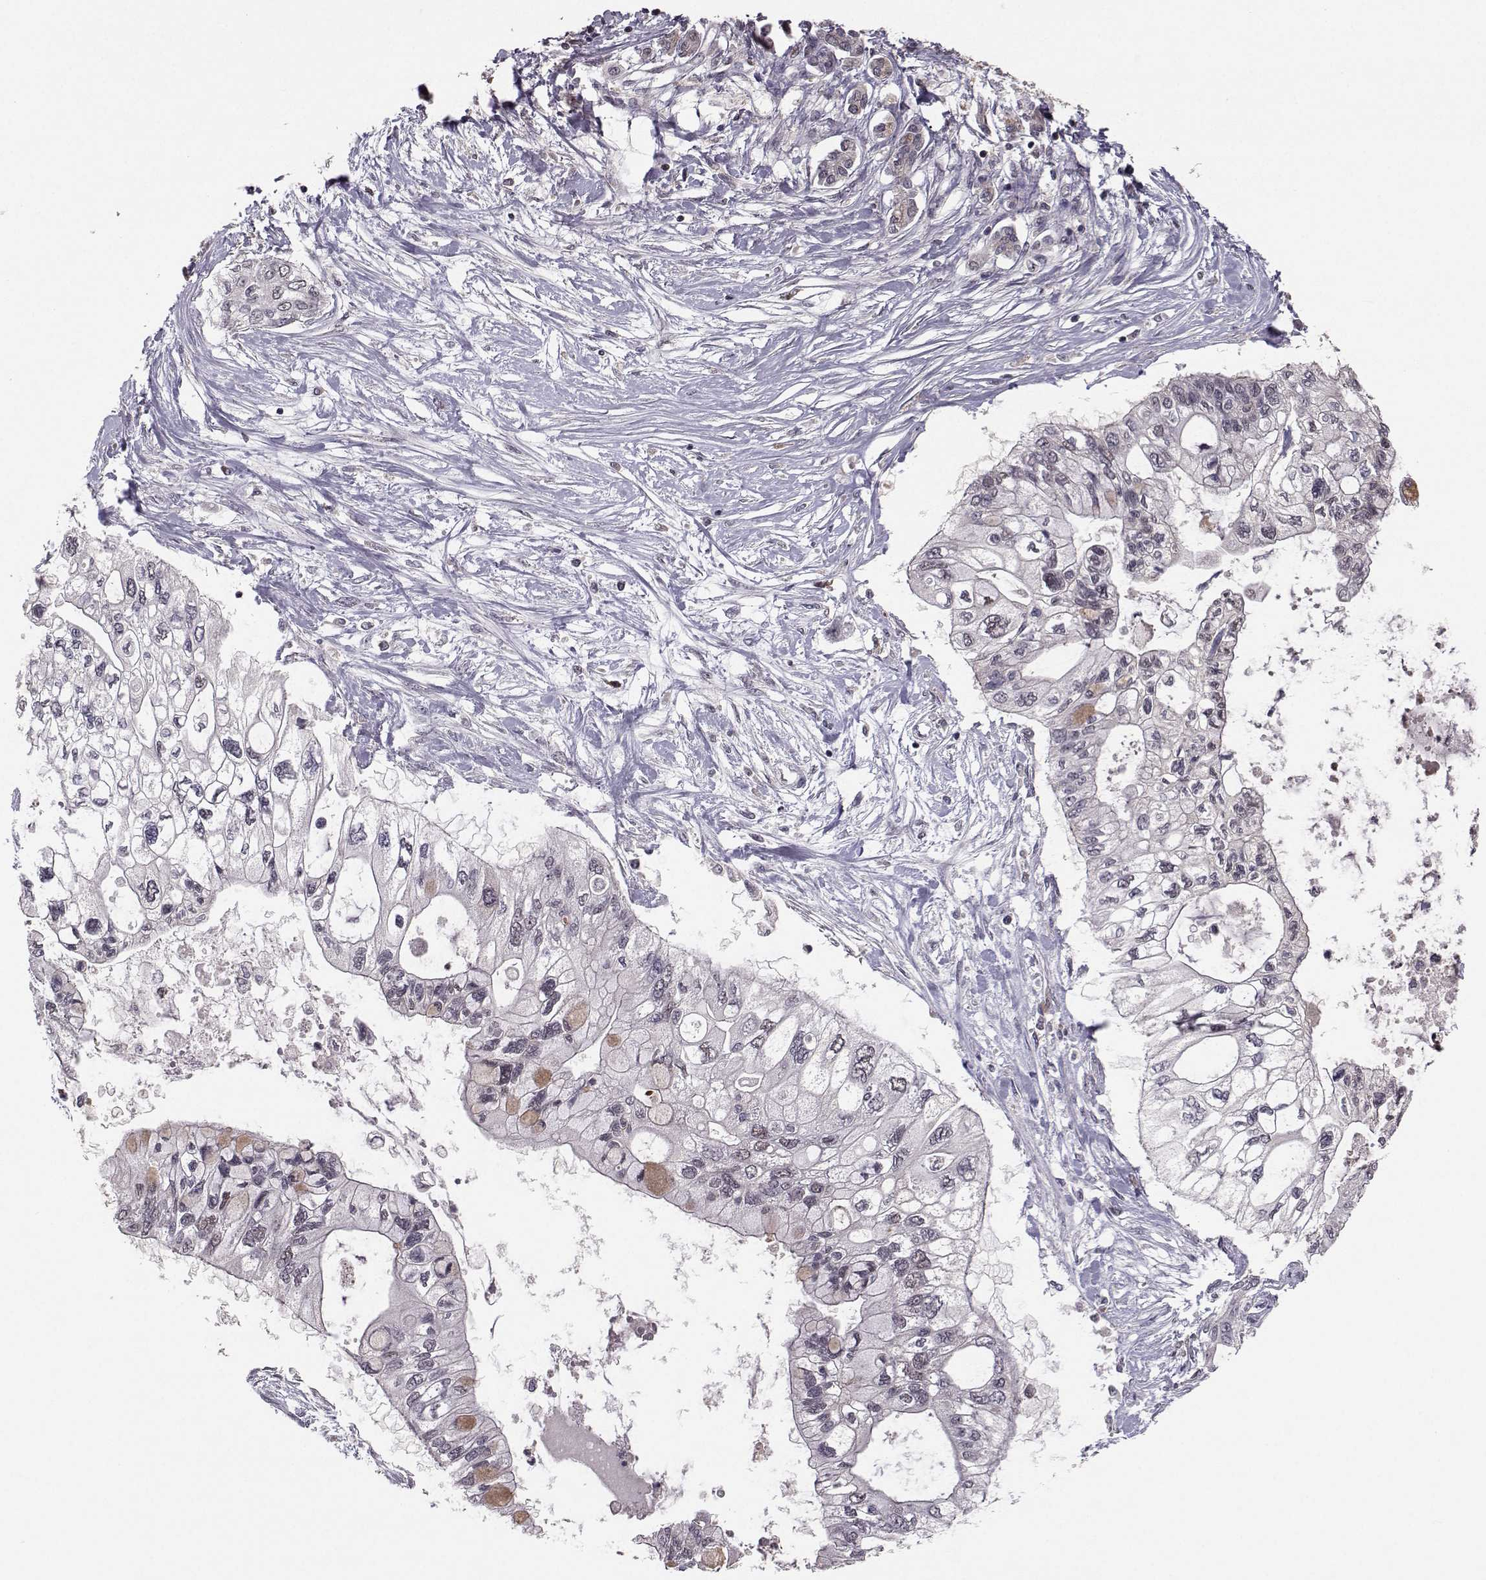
{"staining": {"intensity": "negative", "quantity": "none", "location": "none"}, "tissue": "pancreatic cancer", "cell_type": "Tumor cells", "image_type": "cancer", "snomed": [{"axis": "morphology", "description": "Adenocarcinoma, NOS"}, {"axis": "topography", "description": "Pancreas"}], "caption": "This is a photomicrograph of immunohistochemistry staining of adenocarcinoma (pancreatic), which shows no staining in tumor cells.", "gene": "PLEKHG3", "patient": {"sex": "female", "age": 77}}